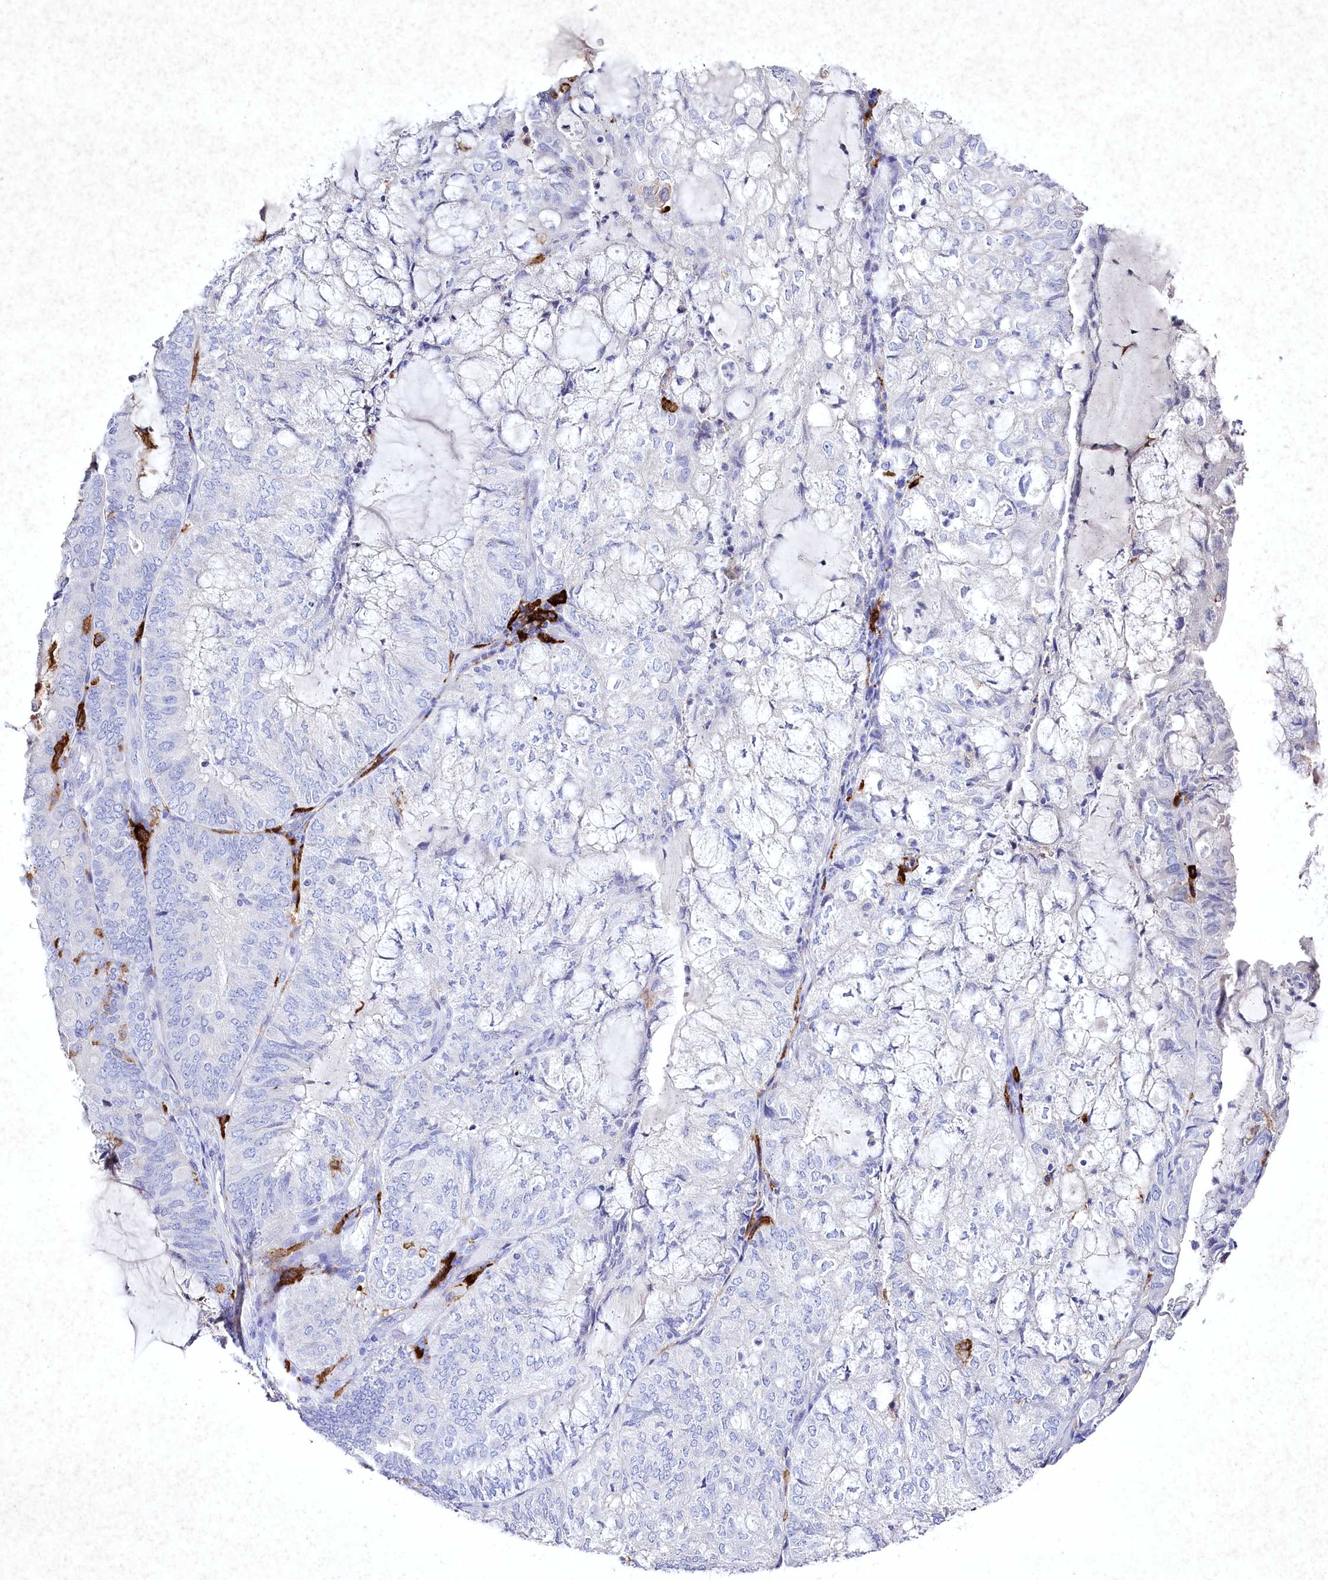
{"staining": {"intensity": "negative", "quantity": "none", "location": "none"}, "tissue": "endometrial cancer", "cell_type": "Tumor cells", "image_type": "cancer", "snomed": [{"axis": "morphology", "description": "Adenocarcinoma, NOS"}, {"axis": "topography", "description": "Endometrium"}], "caption": "An immunohistochemistry (IHC) image of adenocarcinoma (endometrial) is shown. There is no staining in tumor cells of adenocarcinoma (endometrial).", "gene": "CLEC4M", "patient": {"sex": "female", "age": 81}}